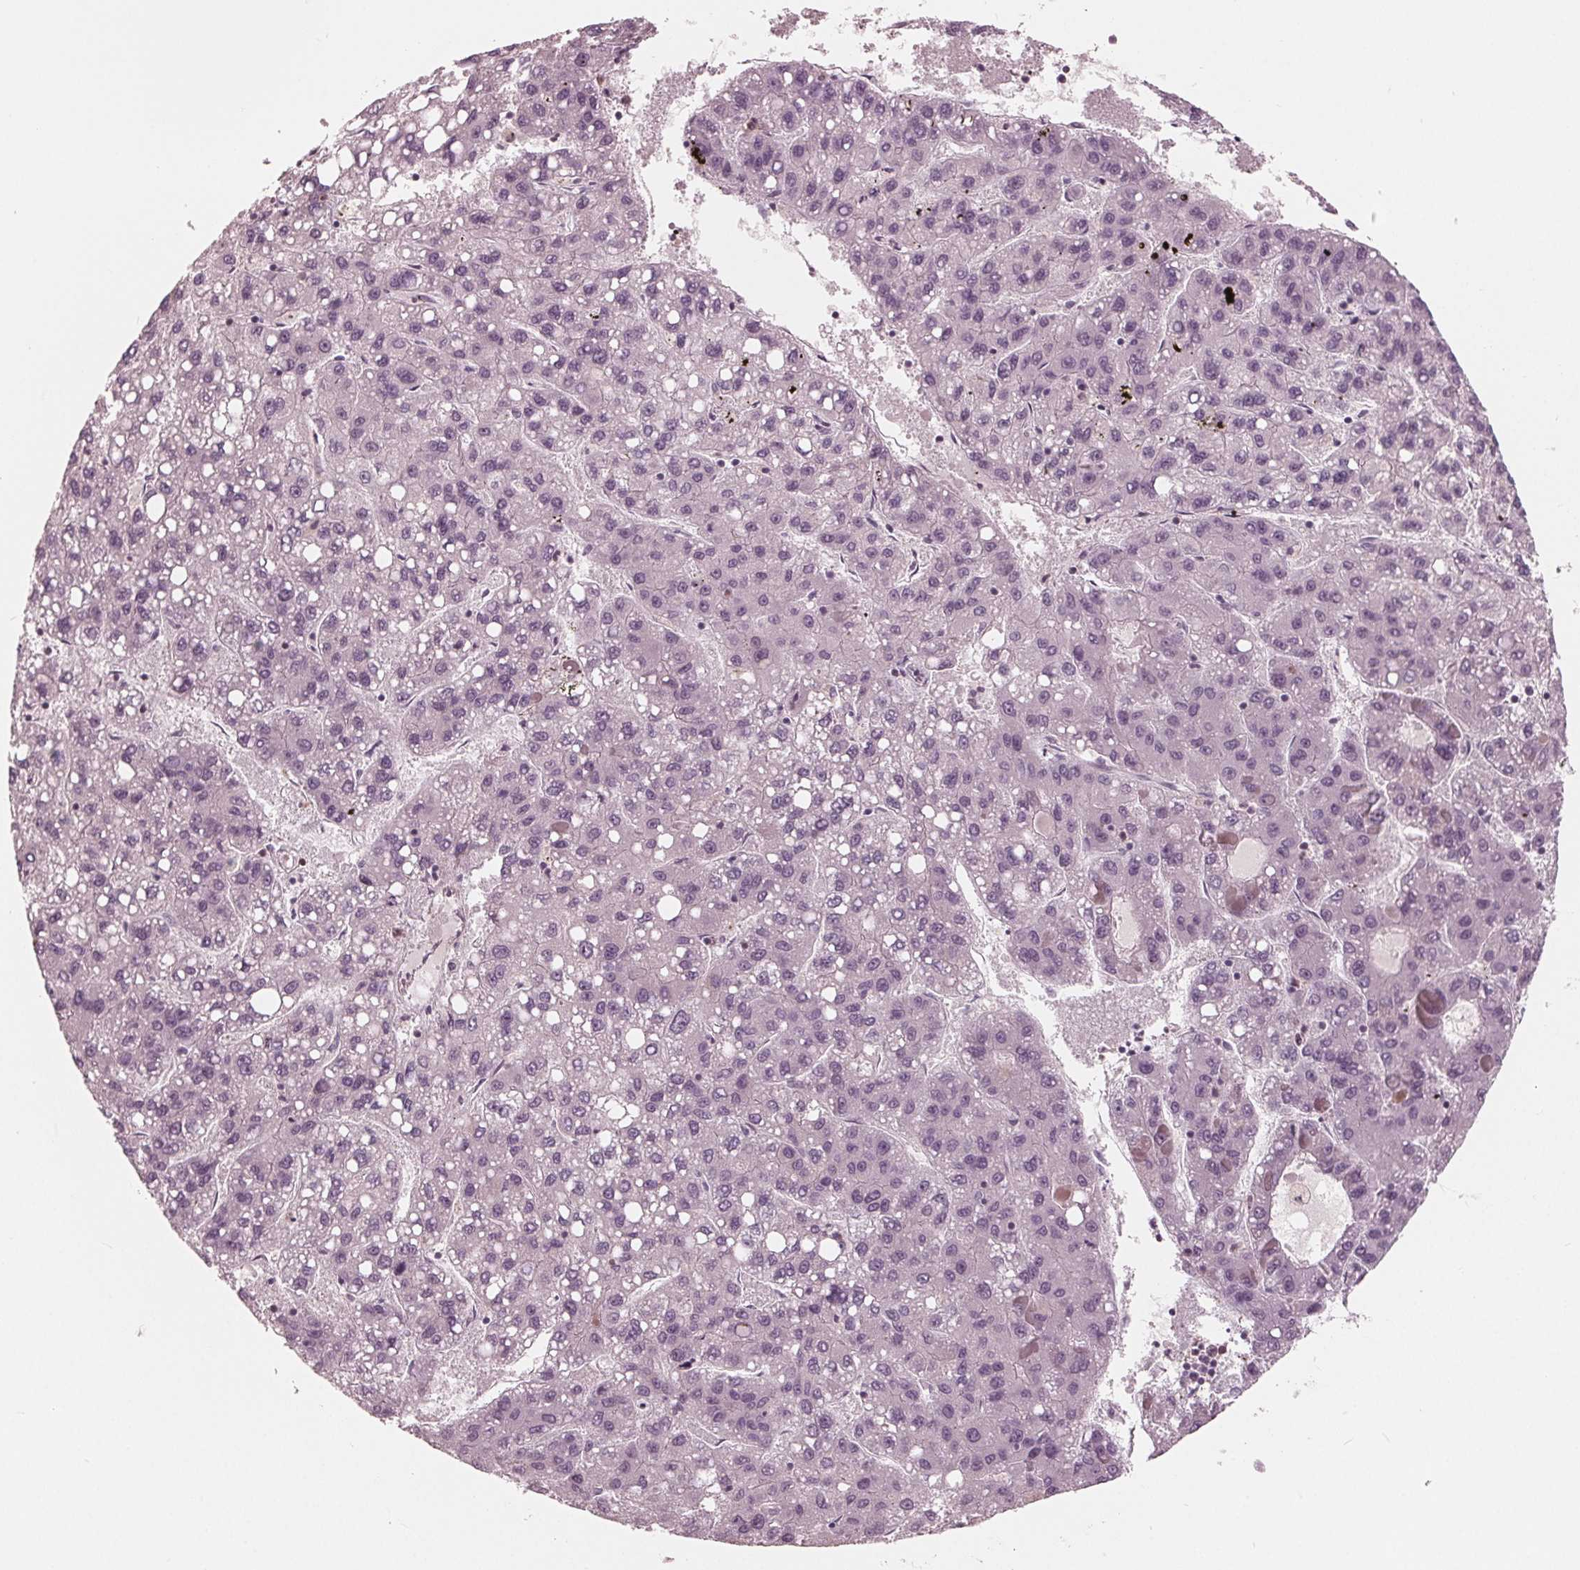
{"staining": {"intensity": "negative", "quantity": "none", "location": "none"}, "tissue": "liver cancer", "cell_type": "Tumor cells", "image_type": "cancer", "snomed": [{"axis": "morphology", "description": "Carcinoma, Hepatocellular, NOS"}, {"axis": "topography", "description": "Liver"}], "caption": "The photomicrograph reveals no staining of tumor cells in hepatocellular carcinoma (liver). The staining was performed using DAB (3,3'-diaminobenzidine) to visualize the protein expression in brown, while the nuclei were stained in blue with hematoxylin (Magnification: 20x).", "gene": "ING3", "patient": {"sex": "female", "age": 82}}